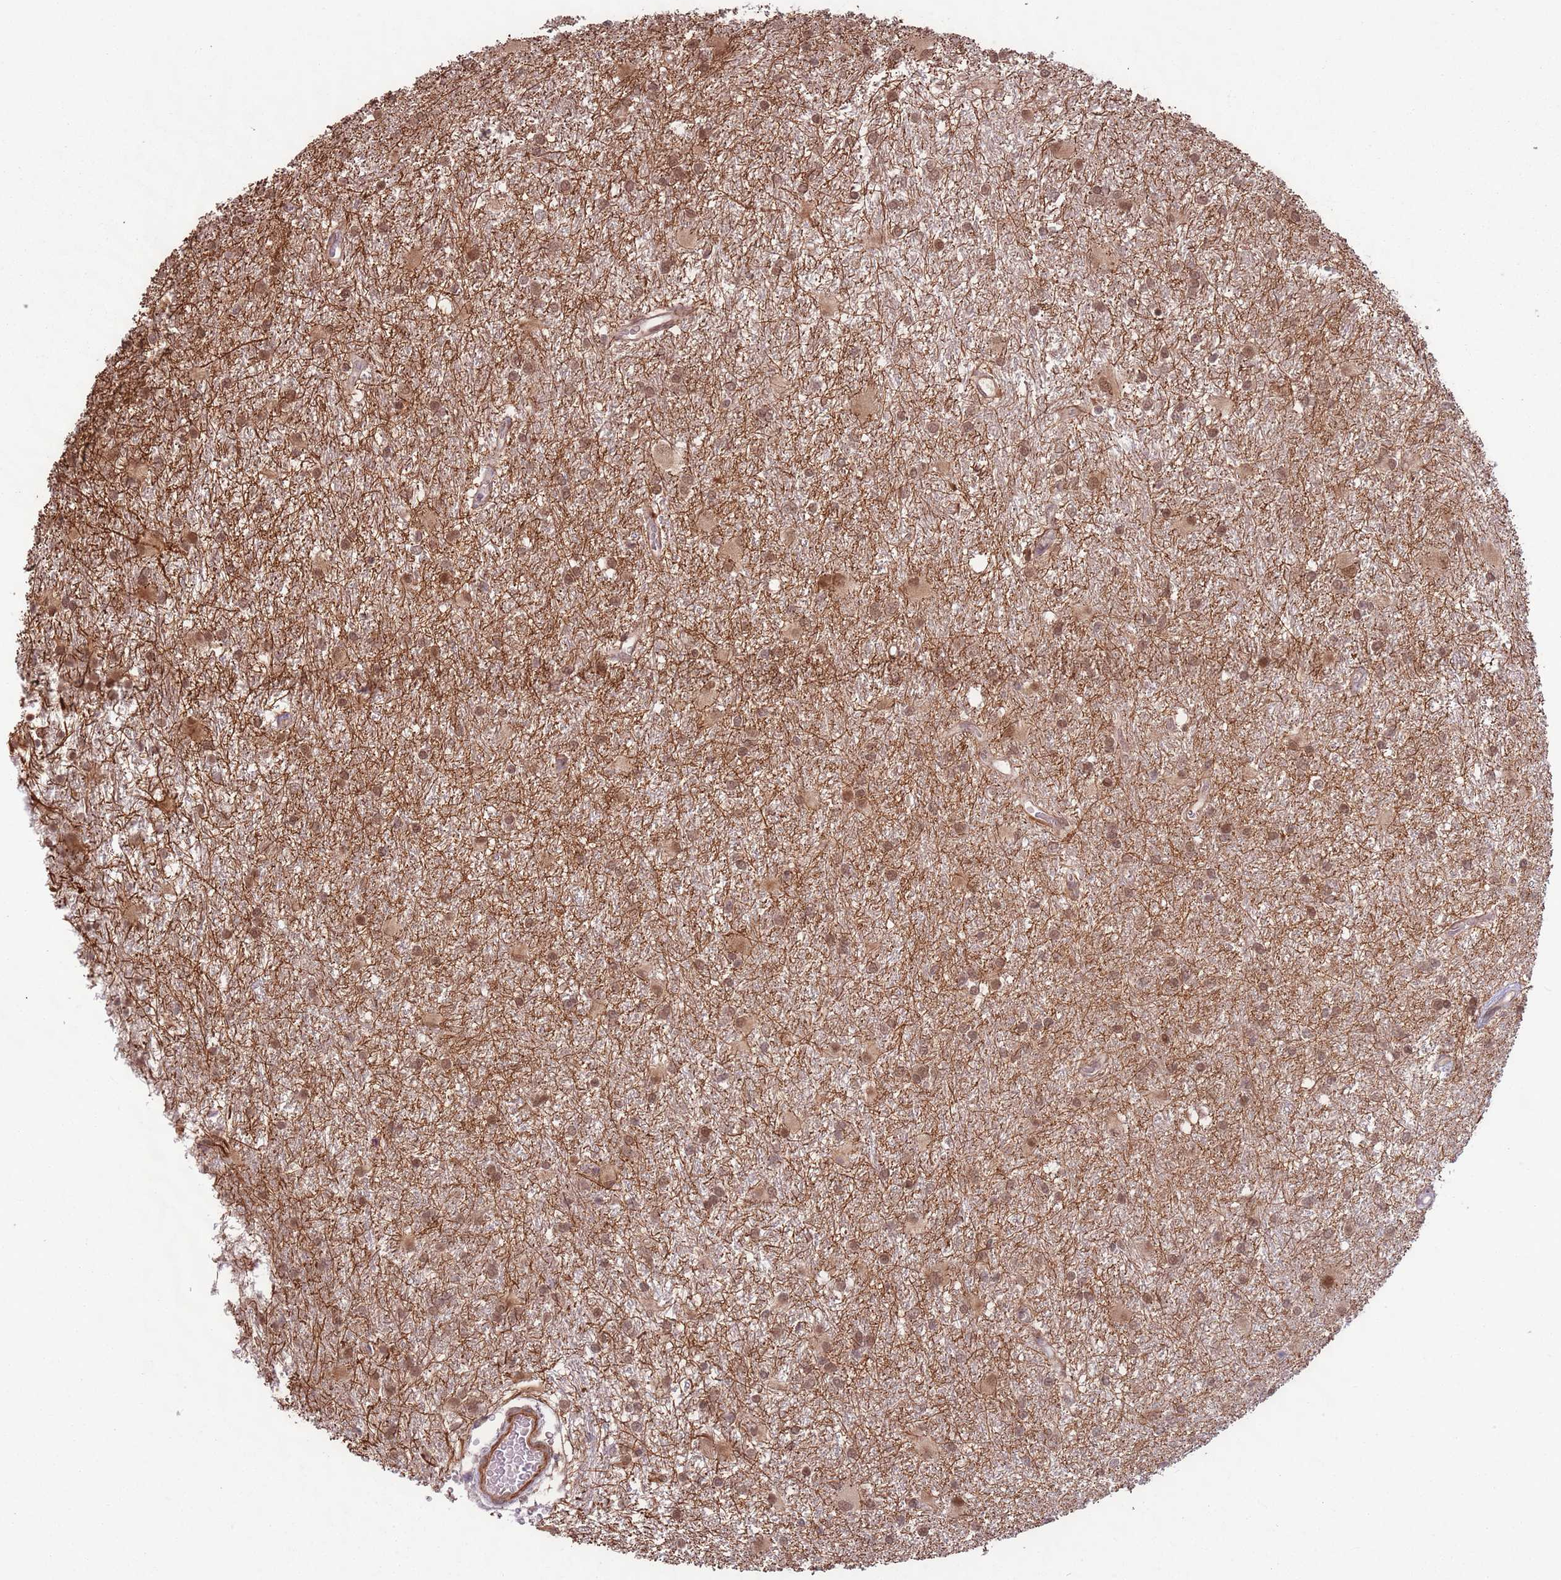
{"staining": {"intensity": "moderate", "quantity": ">75%", "location": "cytoplasmic/membranous,nuclear"}, "tissue": "glioma", "cell_type": "Tumor cells", "image_type": "cancer", "snomed": [{"axis": "morphology", "description": "Glioma, malignant, High grade"}, {"axis": "topography", "description": "Brain"}], "caption": "The histopathology image reveals staining of glioma, revealing moderate cytoplasmic/membranous and nuclear protein staining (brown color) within tumor cells.", "gene": "CCDC154", "patient": {"sex": "female", "age": 50}}